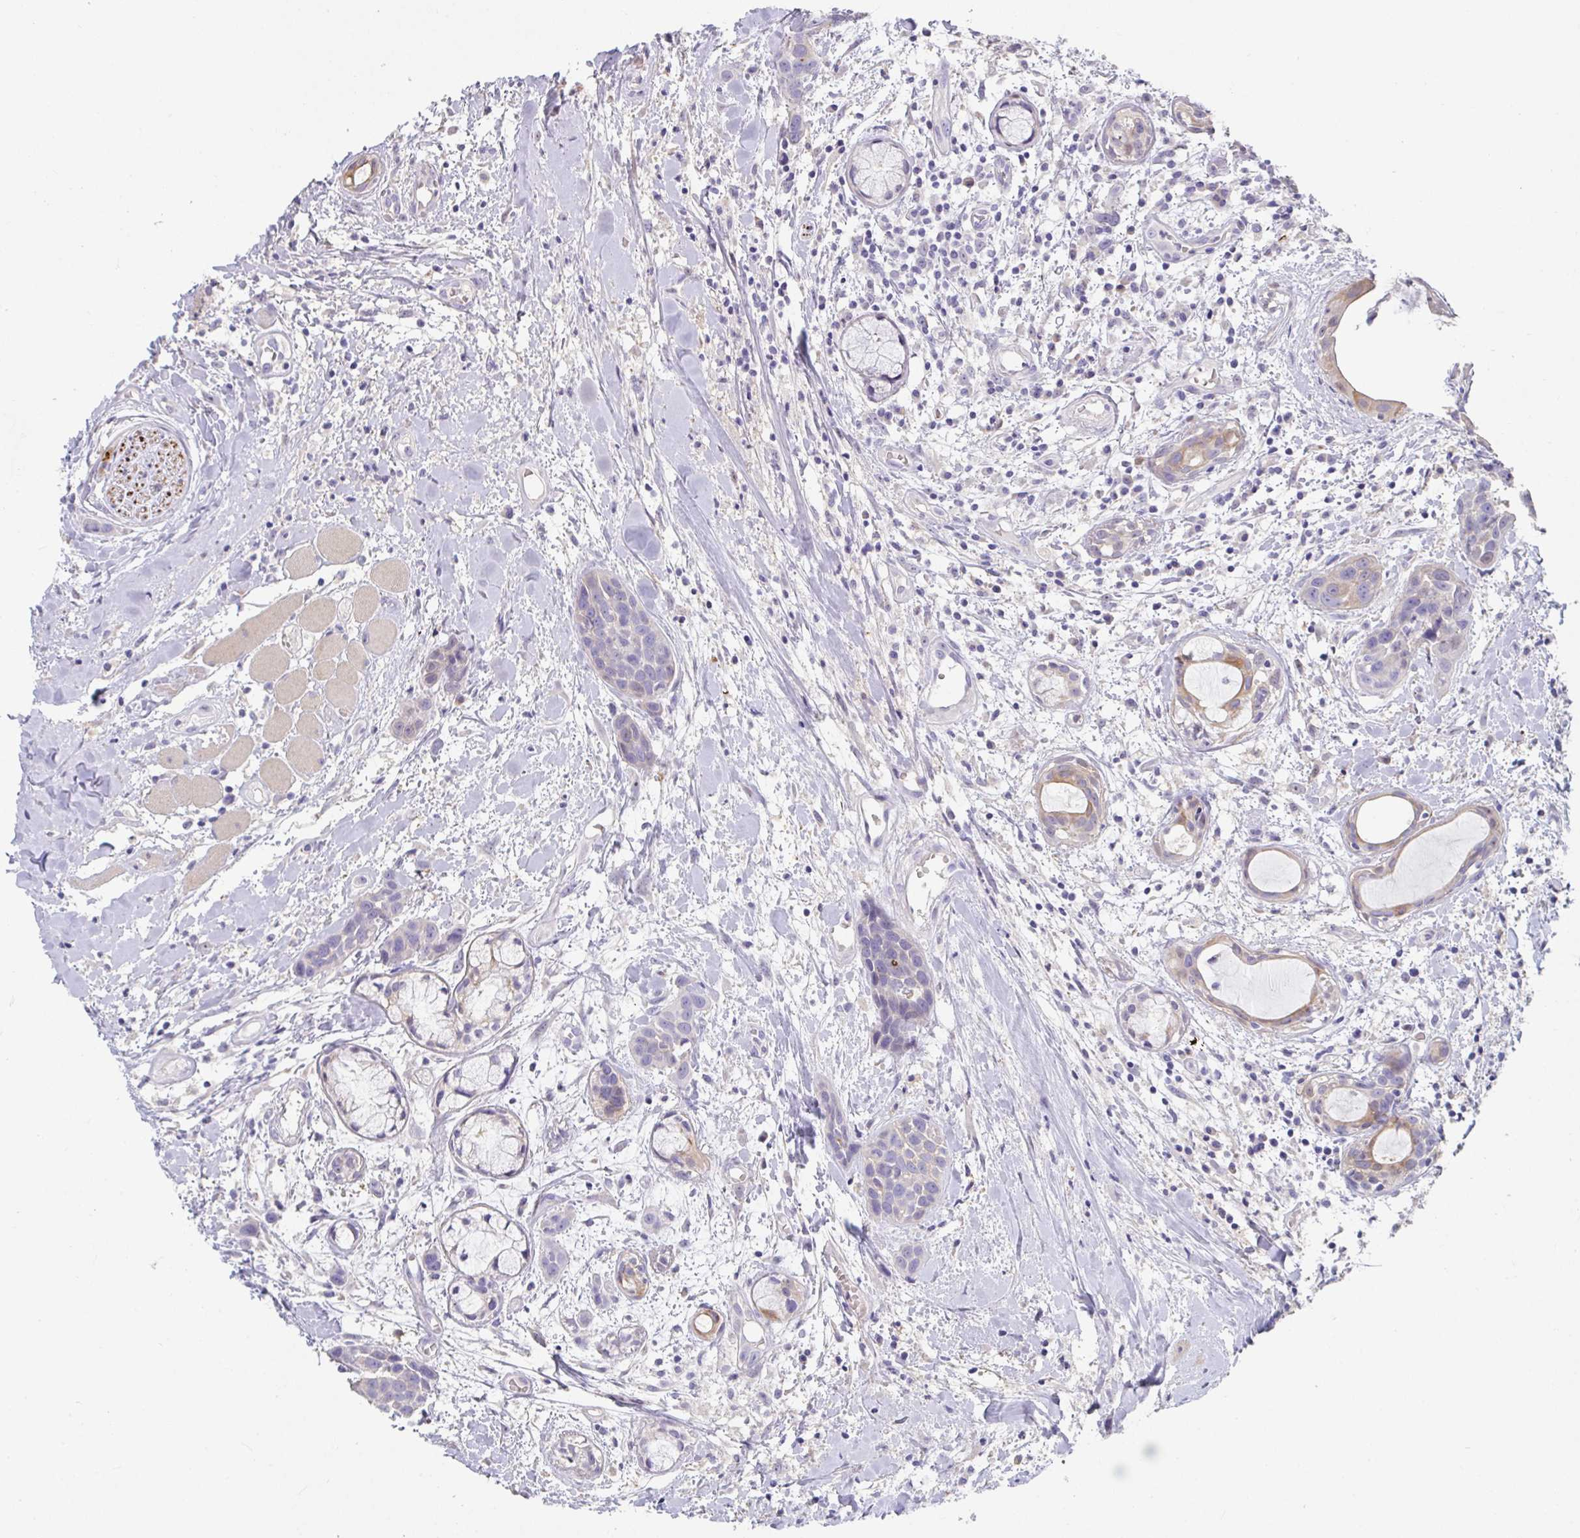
{"staining": {"intensity": "moderate", "quantity": "<25%", "location": "cytoplasmic/membranous"}, "tissue": "head and neck cancer", "cell_type": "Tumor cells", "image_type": "cancer", "snomed": [{"axis": "morphology", "description": "Squamous cell carcinoma, NOS"}, {"axis": "topography", "description": "Head-Neck"}], "caption": "Head and neck cancer stained with a brown dye demonstrates moderate cytoplasmic/membranous positive expression in about <25% of tumor cells.", "gene": "ANO5", "patient": {"sex": "female", "age": 50}}